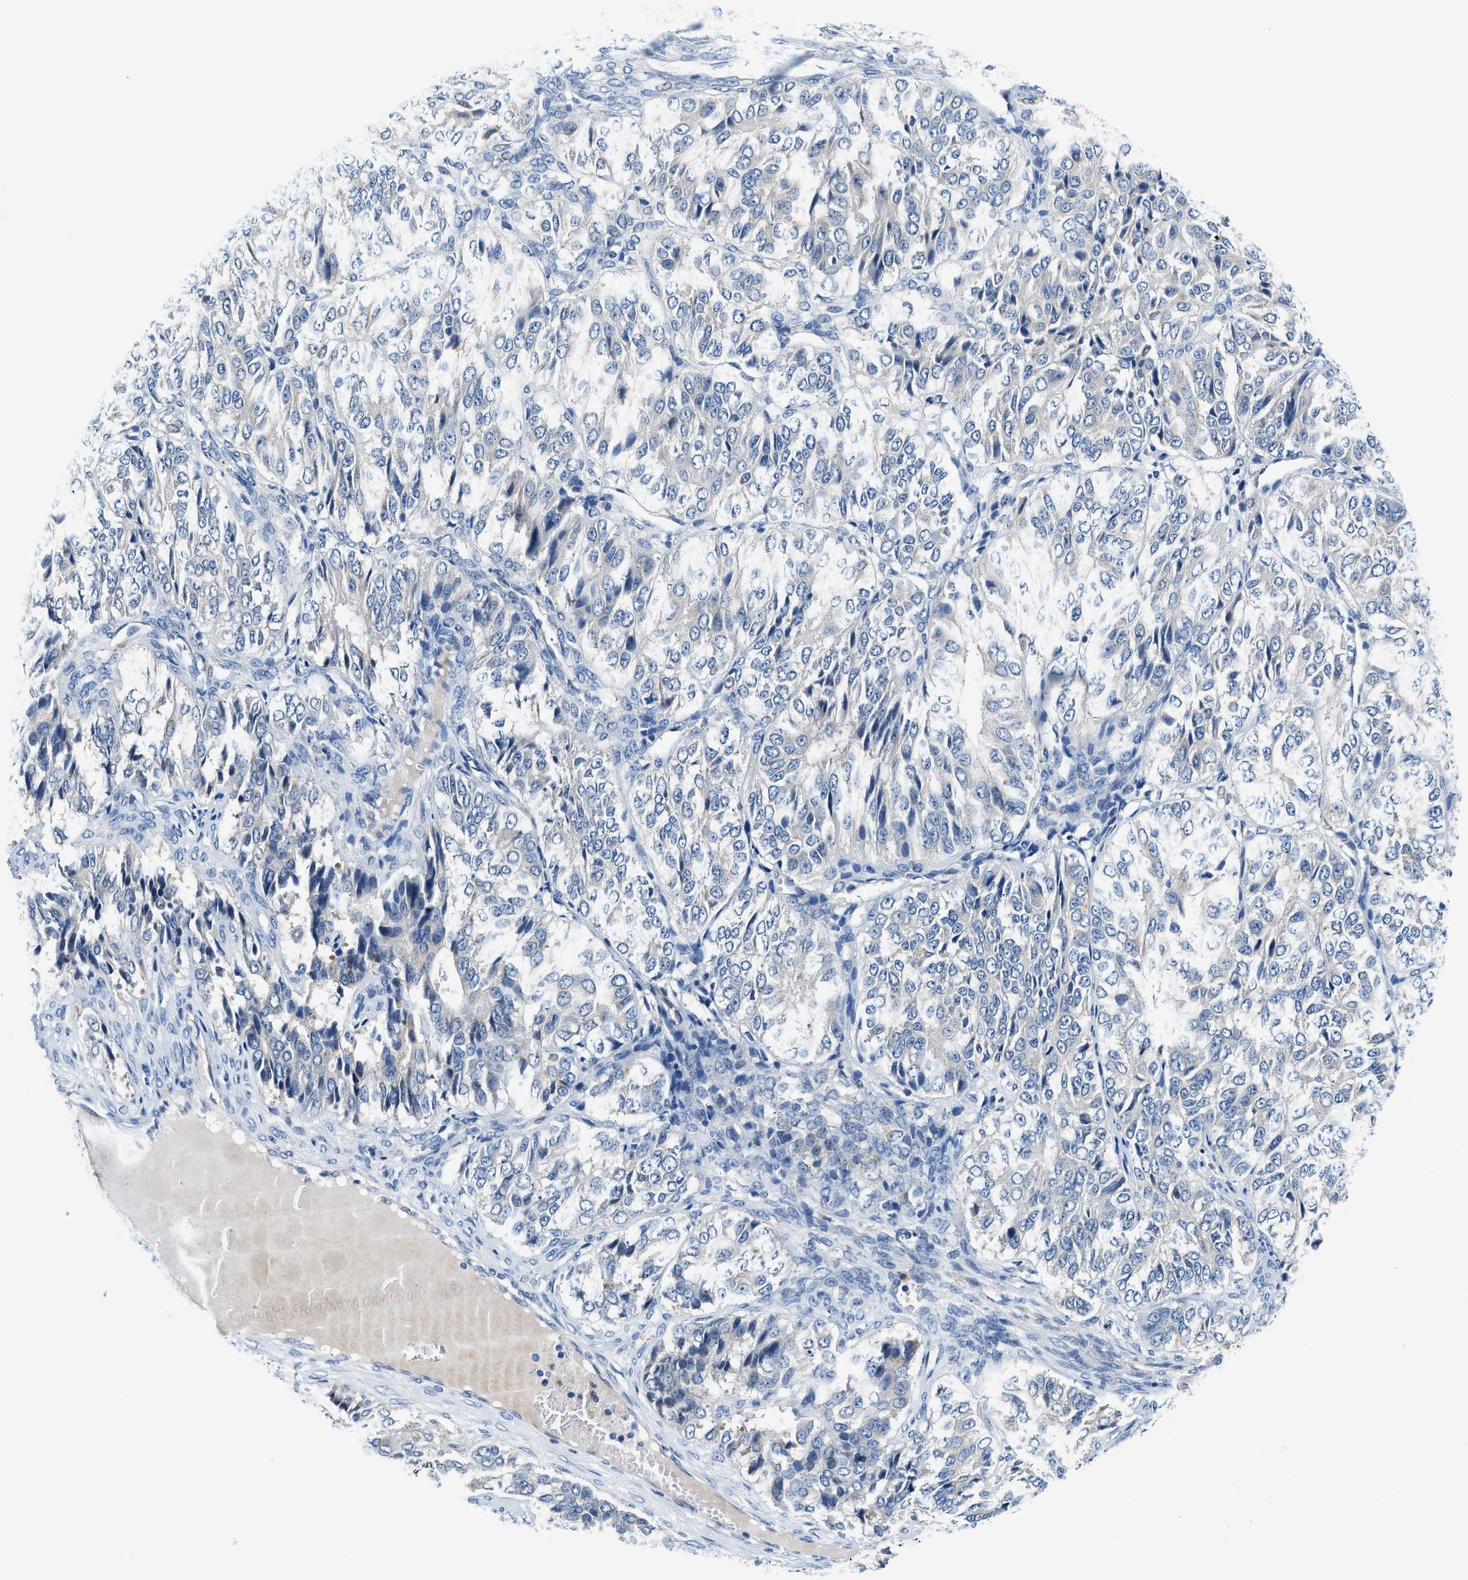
{"staining": {"intensity": "negative", "quantity": "none", "location": "none"}, "tissue": "ovarian cancer", "cell_type": "Tumor cells", "image_type": "cancer", "snomed": [{"axis": "morphology", "description": "Carcinoma, endometroid"}, {"axis": "topography", "description": "Ovary"}], "caption": "This is an immunohistochemistry photomicrograph of ovarian cancer (endometroid carcinoma). There is no staining in tumor cells.", "gene": "ADGRE3", "patient": {"sex": "female", "age": 51}}